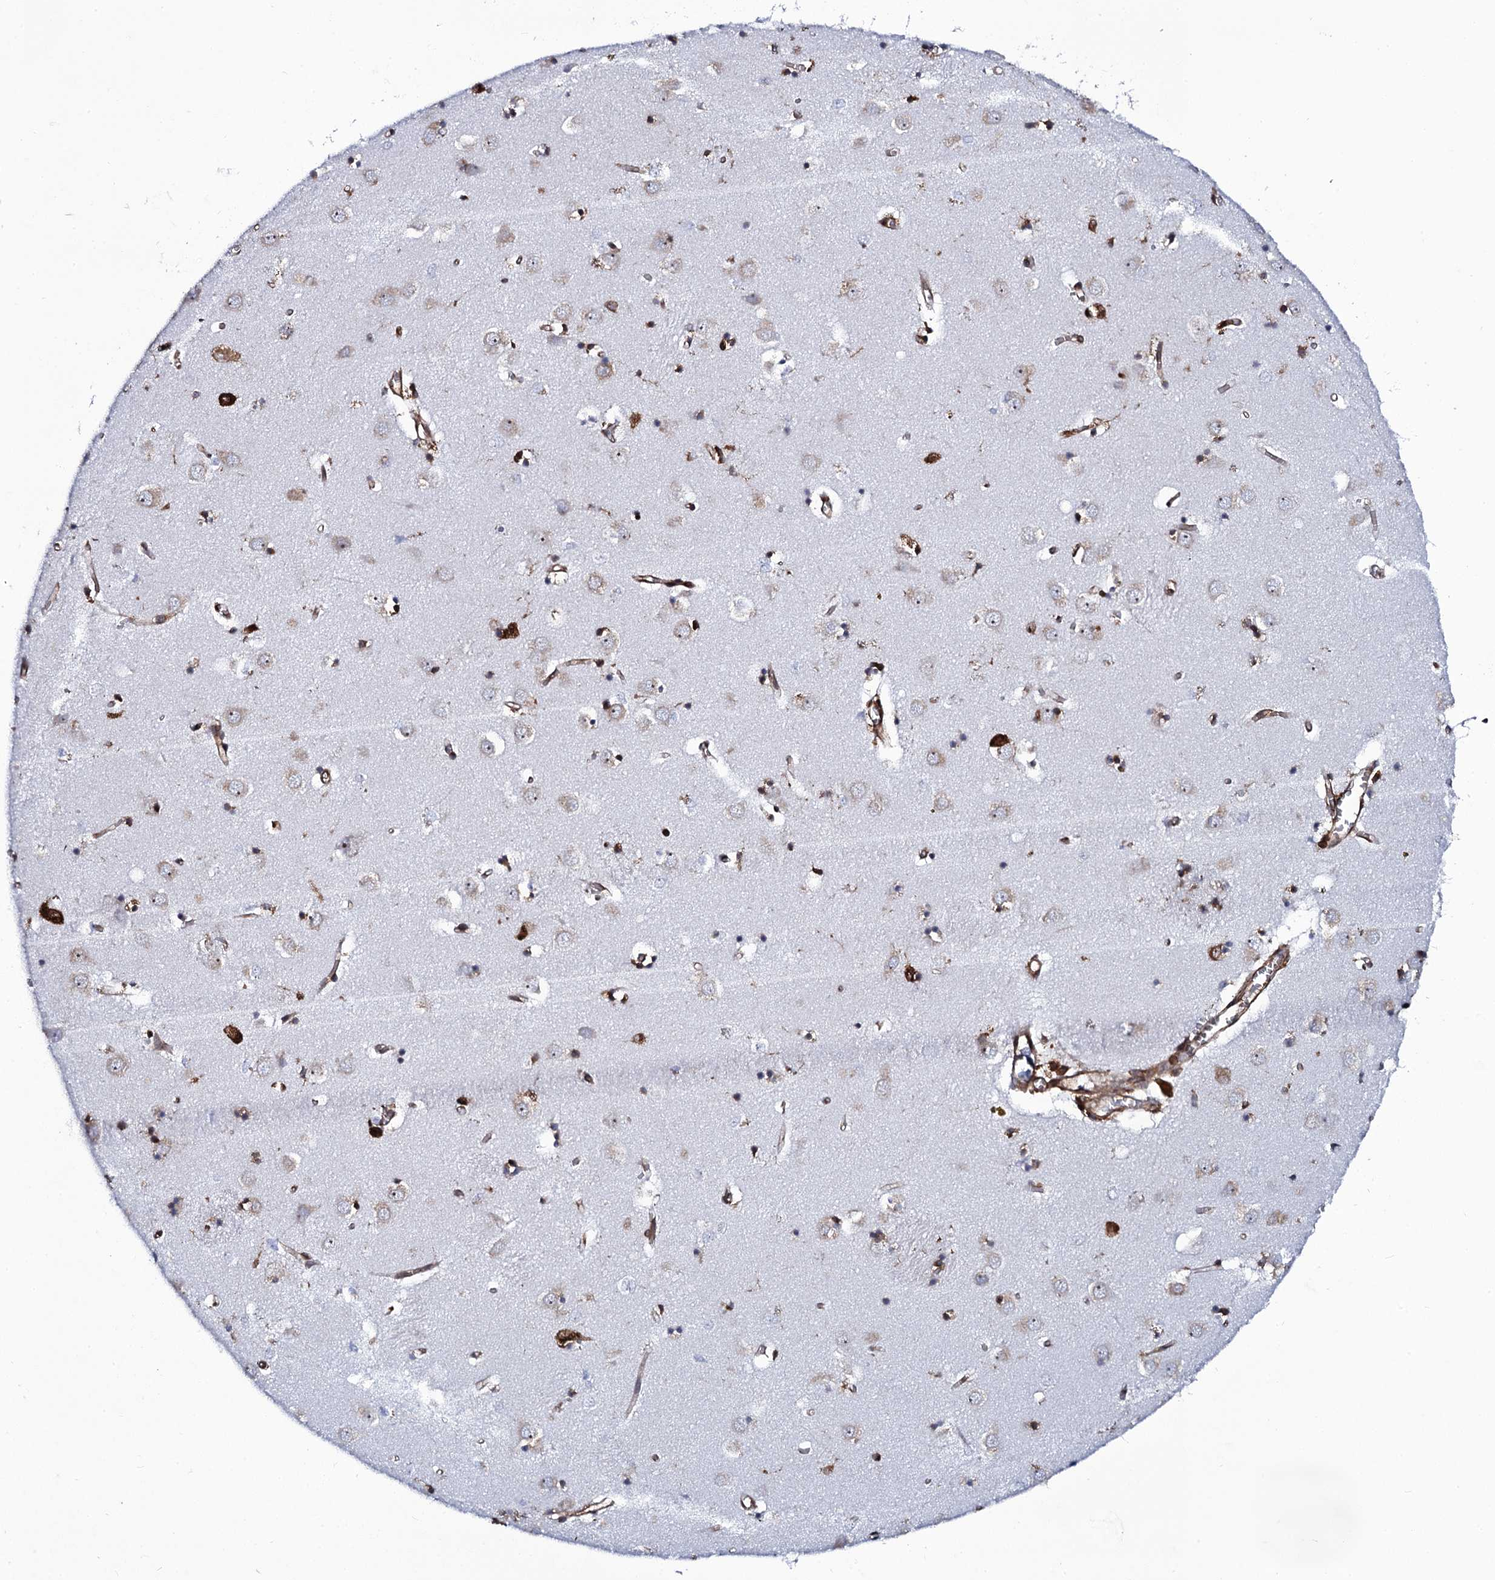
{"staining": {"intensity": "moderate", "quantity": "<25%", "location": "cytoplasmic/membranous"}, "tissue": "caudate", "cell_type": "Glial cells", "image_type": "normal", "snomed": [{"axis": "morphology", "description": "Normal tissue, NOS"}, {"axis": "topography", "description": "Lateral ventricle wall"}], "caption": "Immunohistochemistry (IHC) of normal human caudate exhibits low levels of moderate cytoplasmic/membranous expression in approximately <25% of glial cells.", "gene": "SPTY2D1", "patient": {"sex": "male", "age": 70}}